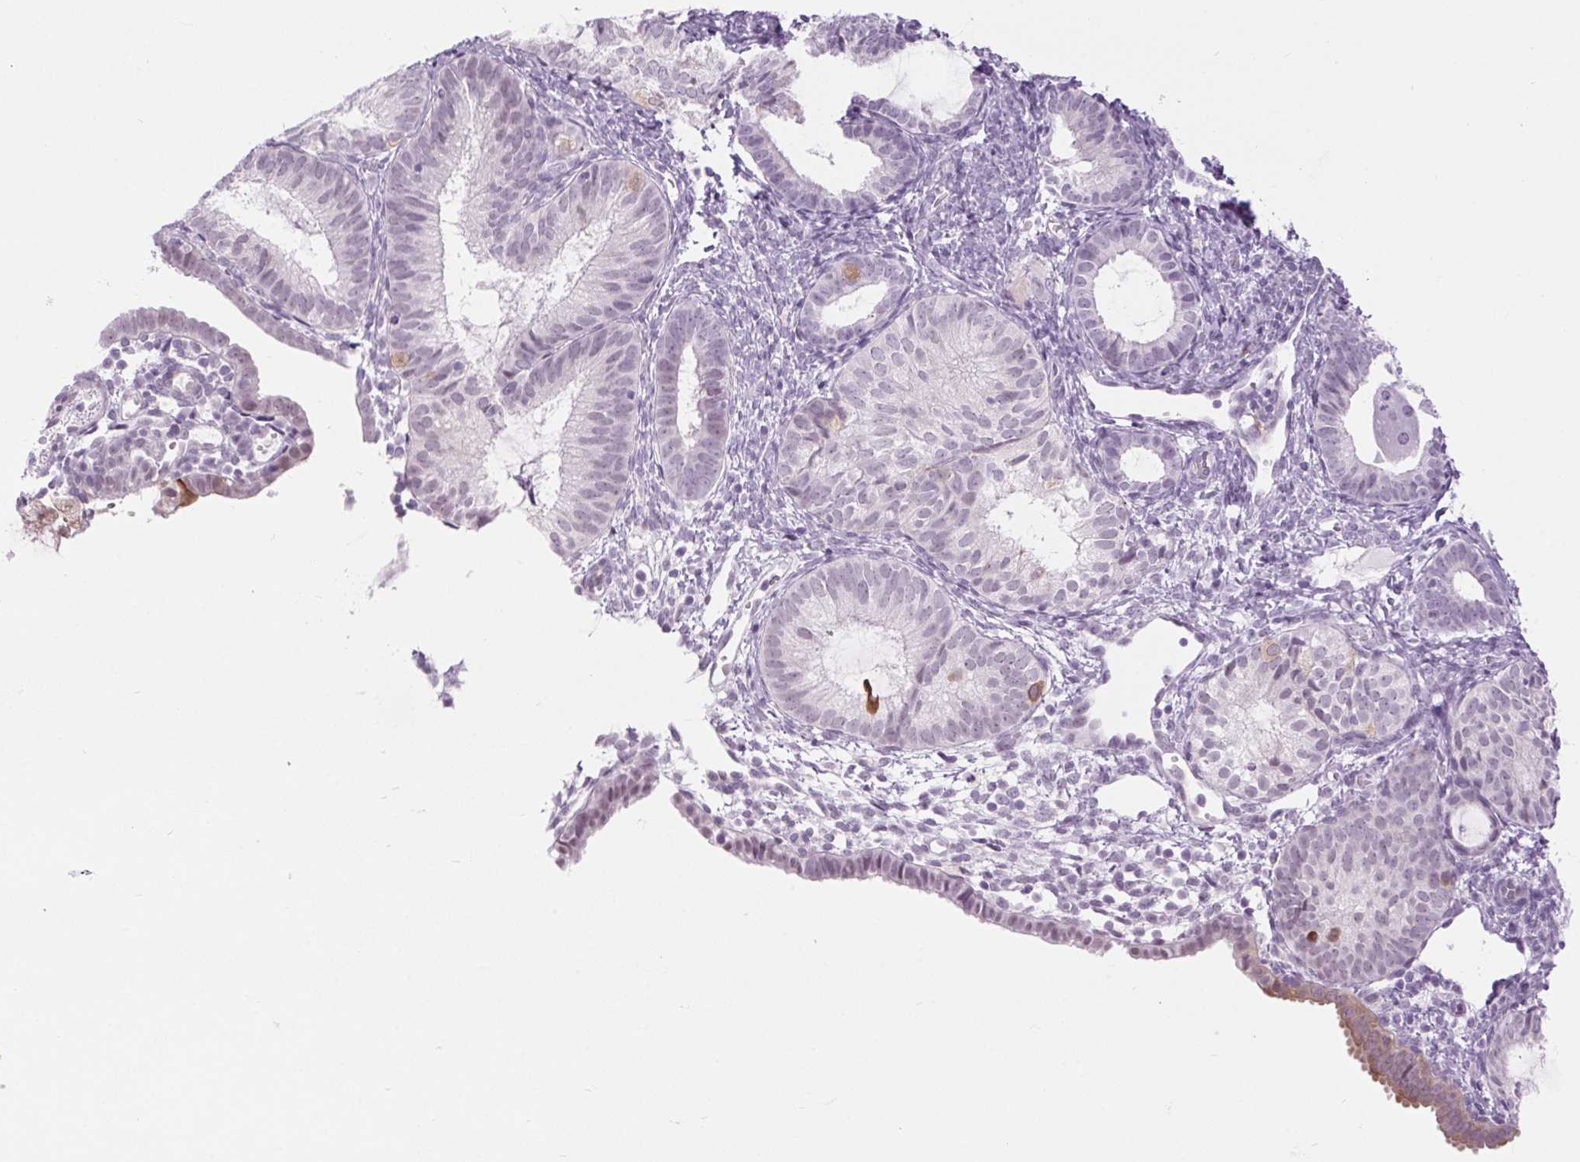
{"staining": {"intensity": "weak", "quantity": "<25%", "location": "cytoplasmic/membranous"}, "tissue": "endometrial cancer", "cell_type": "Tumor cells", "image_type": "cancer", "snomed": [{"axis": "morphology", "description": "Normal tissue, NOS"}, {"axis": "morphology", "description": "Adenocarcinoma, NOS"}, {"axis": "topography", "description": "Smooth muscle"}, {"axis": "topography", "description": "Endometrium"}, {"axis": "topography", "description": "Myometrium, NOS"}], "caption": "The image reveals no staining of tumor cells in endometrial adenocarcinoma.", "gene": "BCAS1", "patient": {"sex": "female", "age": 81}}